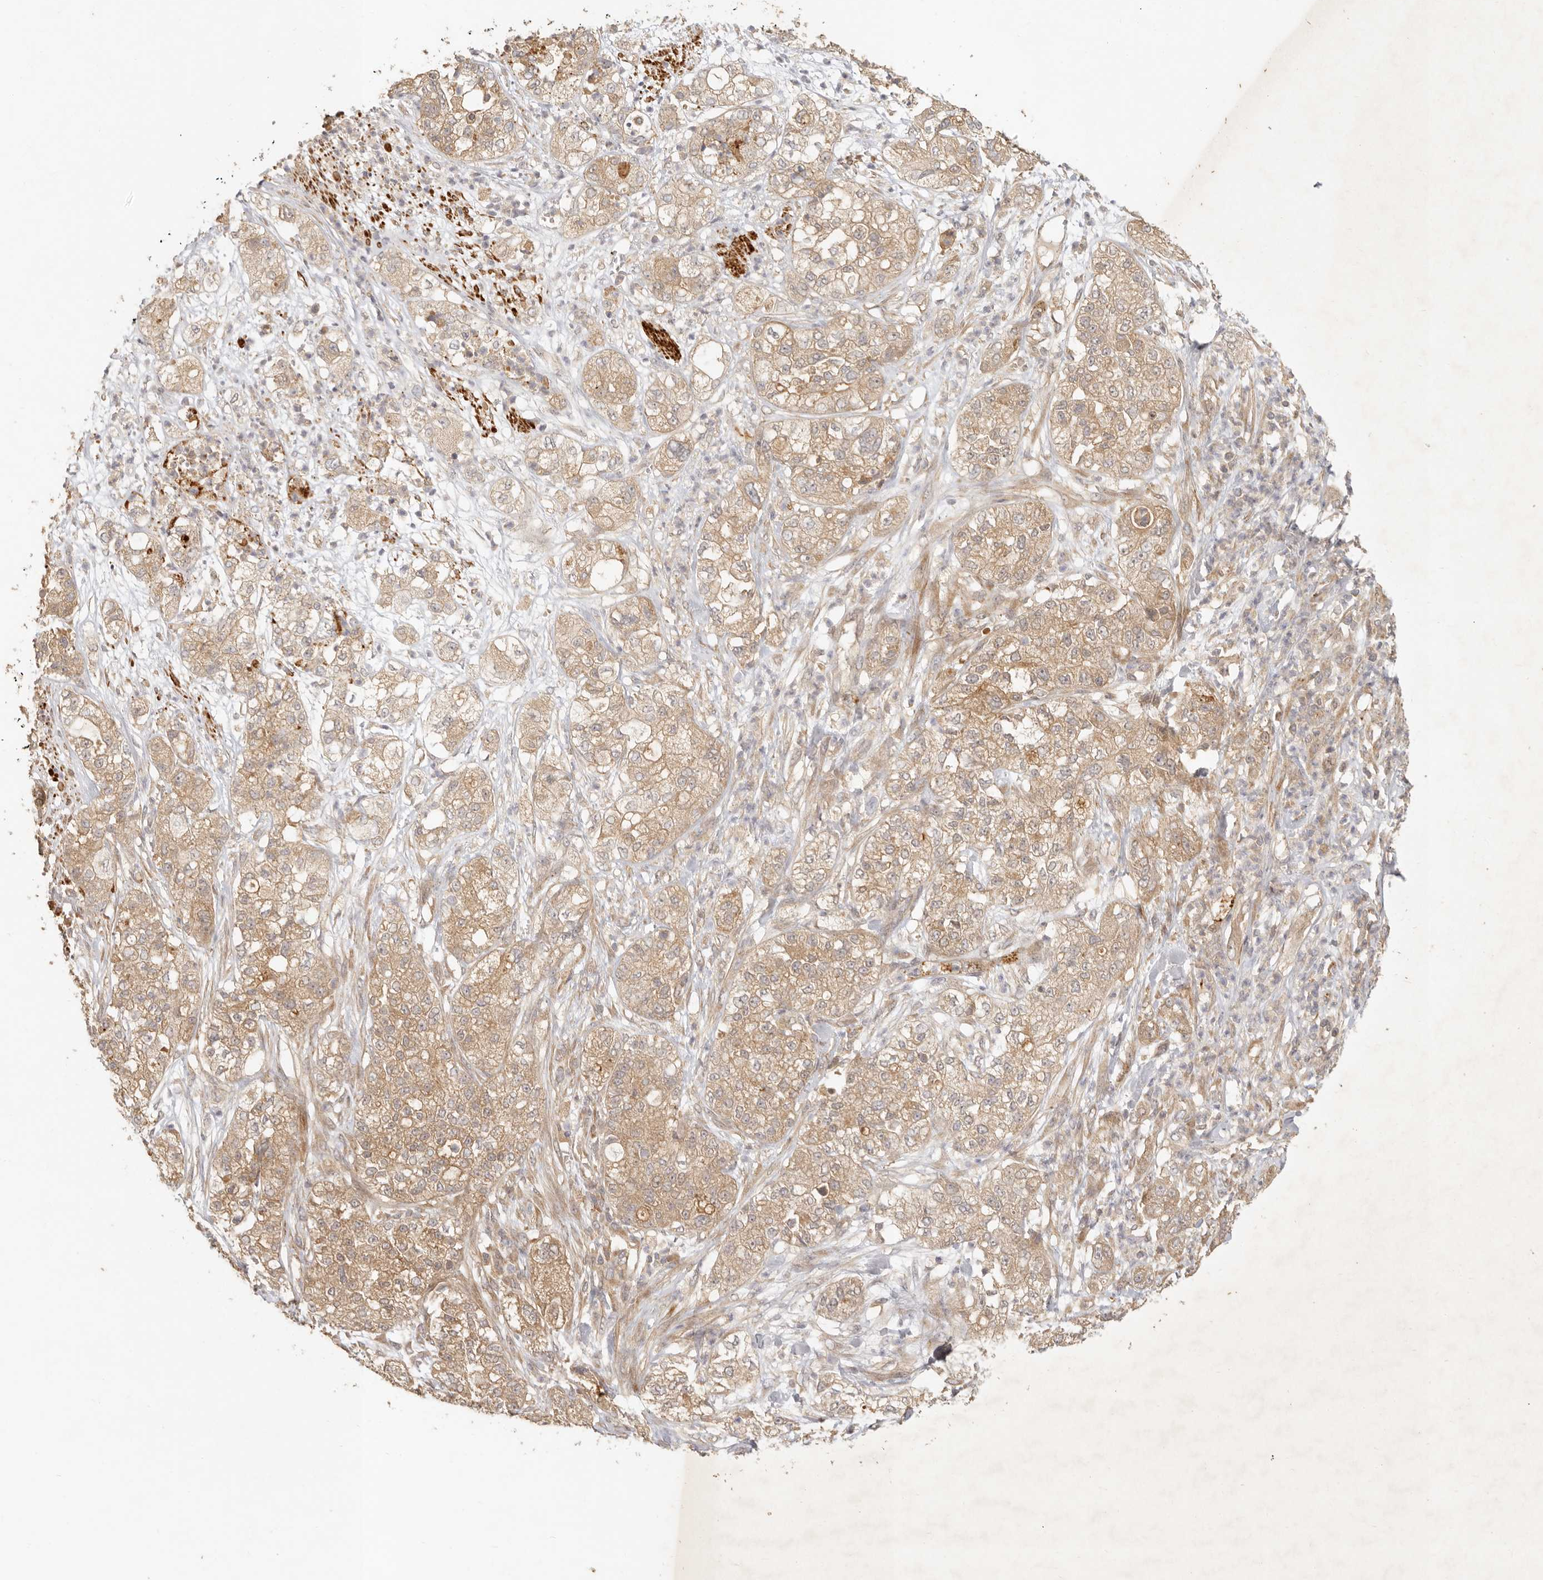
{"staining": {"intensity": "moderate", "quantity": ">75%", "location": "cytoplasmic/membranous"}, "tissue": "pancreatic cancer", "cell_type": "Tumor cells", "image_type": "cancer", "snomed": [{"axis": "morphology", "description": "Adenocarcinoma, NOS"}, {"axis": "topography", "description": "Pancreas"}], "caption": "Pancreatic adenocarcinoma was stained to show a protein in brown. There is medium levels of moderate cytoplasmic/membranous positivity in about >75% of tumor cells. The staining is performed using DAB (3,3'-diaminobenzidine) brown chromogen to label protein expression. The nuclei are counter-stained blue using hematoxylin.", "gene": "VIPR1", "patient": {"sex": "female", "age": 78}}